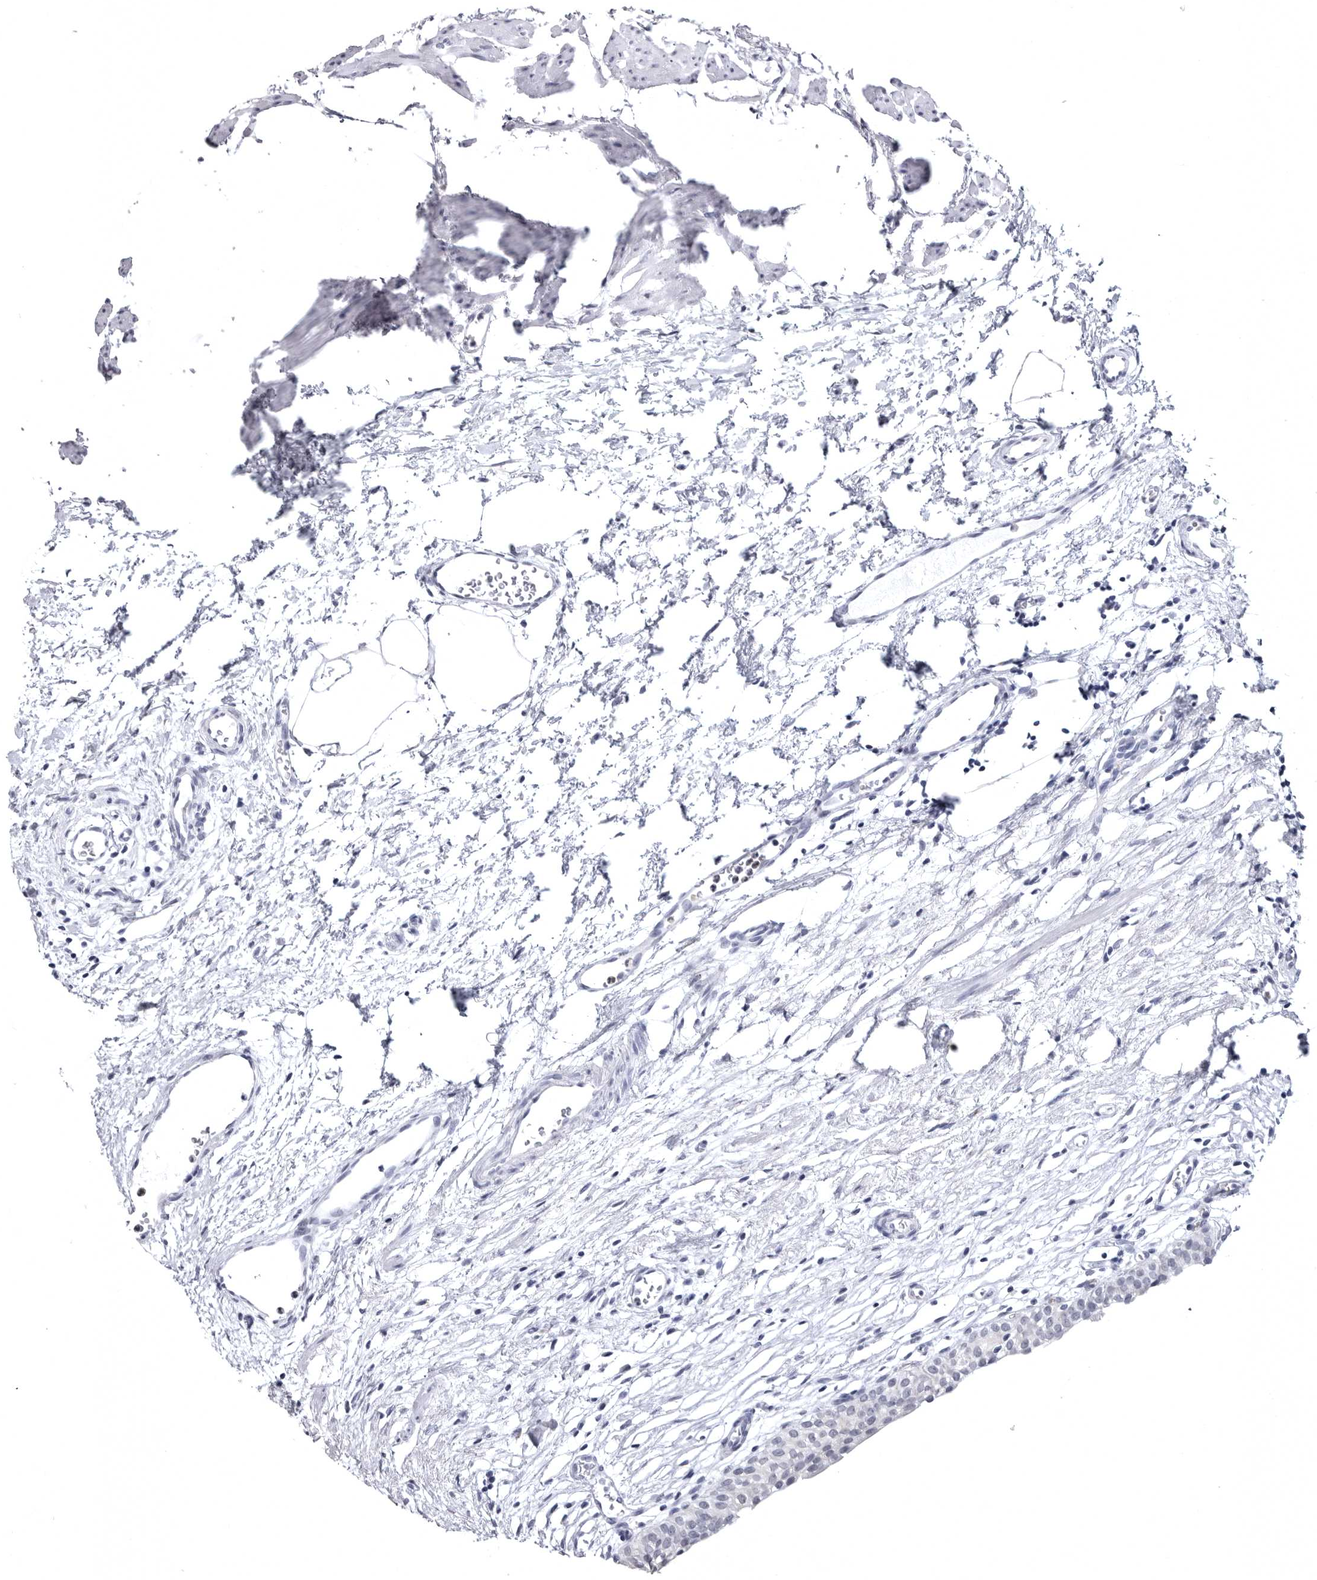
{"staining": {"intensity": "negative", "quantity": "none", "location": "none"}, "tissue": "urinary bladder", "cell_type": "Urothelial cells", "image_type": "normal", "snomed": [{"axis": "morphology", "description": "Normal tissue, NOS"}, {"axis": "morphology", "description": "Urothelial carcinoma, High grade"}, {"axis": "topography", "description": "Urinary bladder"}], "caption": "Protein analysis of unremarkable urinary bladder exhibits no significant positivity in urothelial cells.", "gene": "STAP2", "patient": {"sex": "female", "age": 60}}